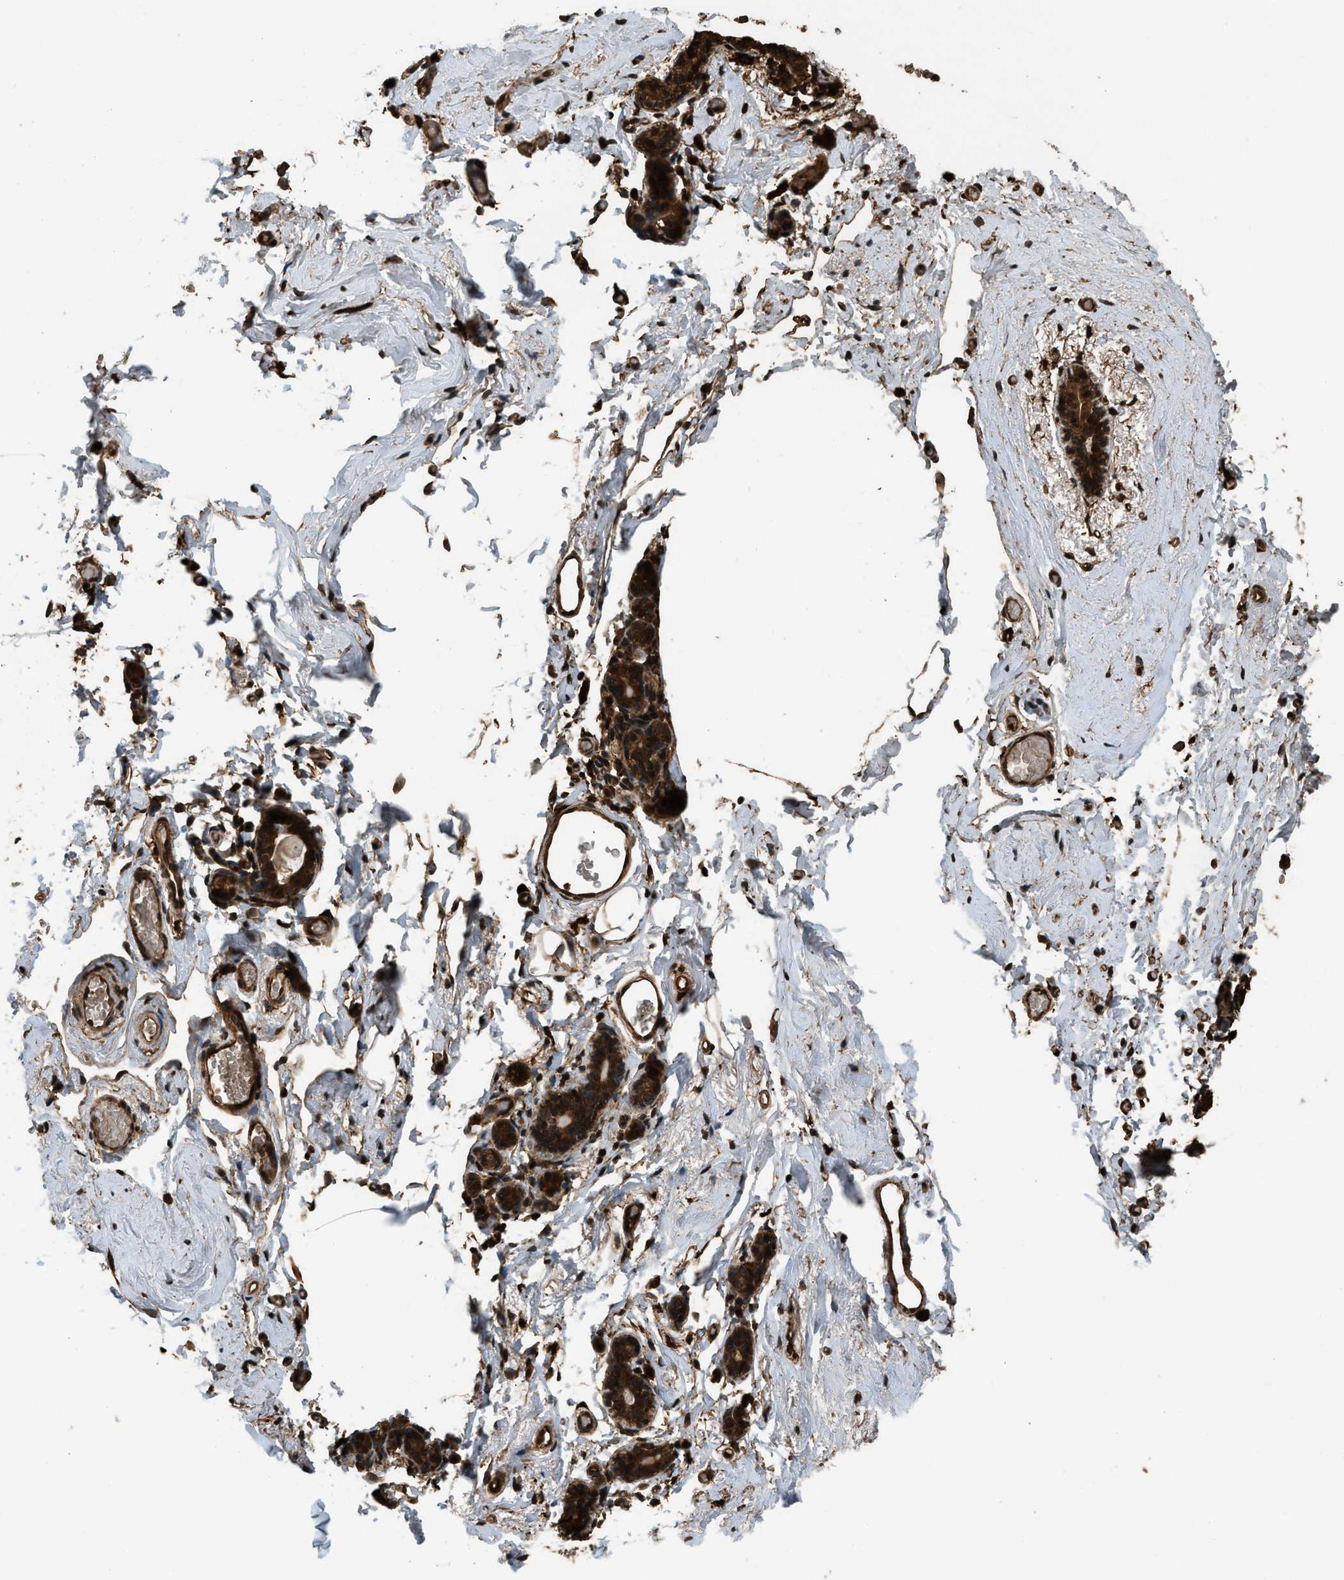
{"staining": {"intensity": "negative", "quantity": "none", "location": "none"}, "tissue": "breast", "cell_type": "Adipocytes", "image_type": "normal", "snomed": [{"axis": "morphology", "description": "Normal tissue, NOS"}, {"axis": "topography", "description": "Breast"}], "caption": "An immunohistochemistry image of normal breast is shown. There is no staining in adipocytes of breast.", "gene": "RAP2A", "patient": {"sex": "female", "age": 62}}